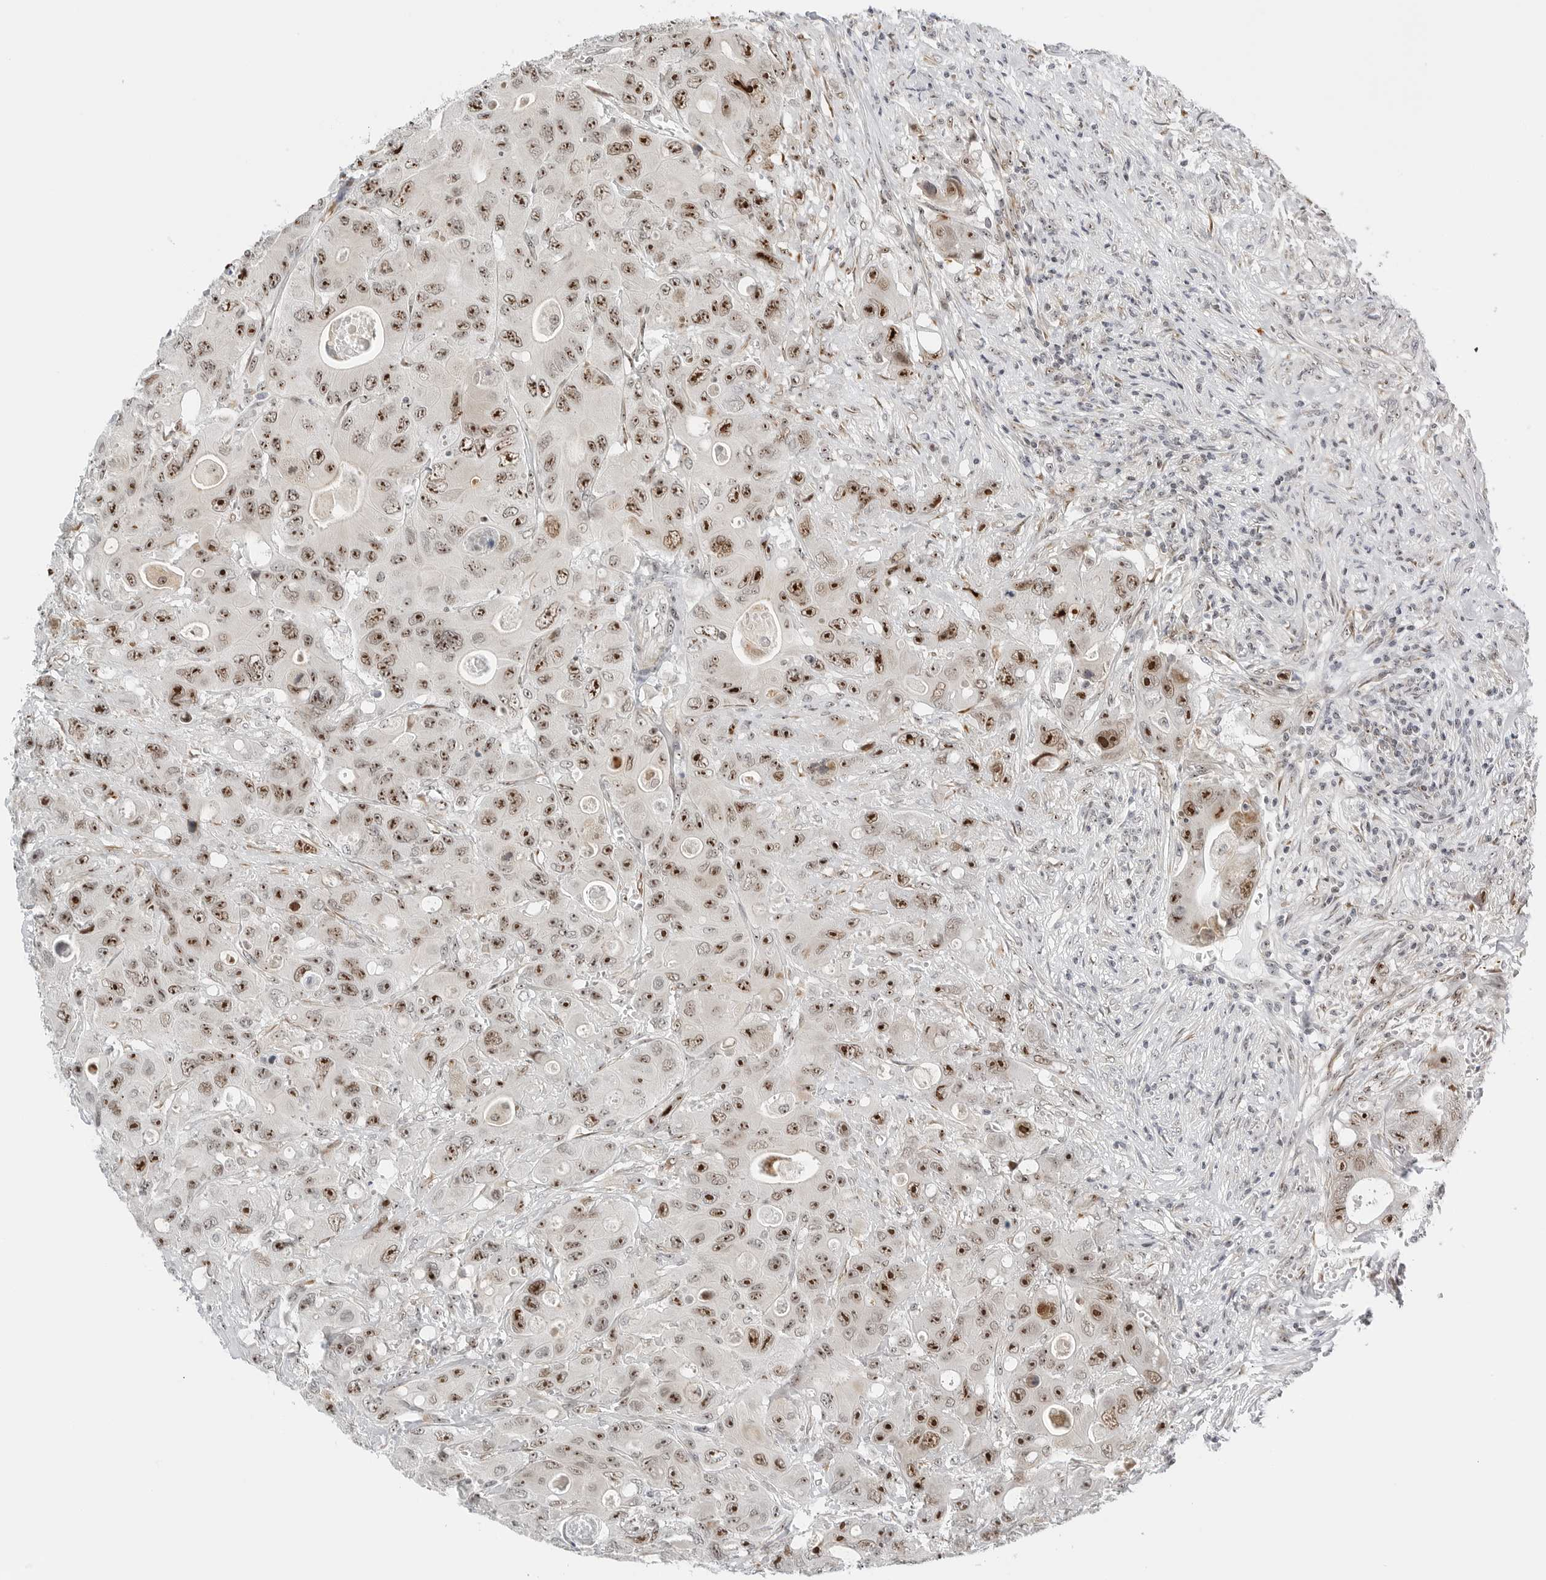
{"staining": {"intensity": "strong", "quantity": "25%-75%", "location": "nuclear"}, "tissue": "colorectal cancer", "cell_type": "Tumor cells", "image_type": "cancer", "snomed": [{"axis": "morphology", "description": "Adenocarcinoma, NOS"}, {"axis": "topography", "description": "Colon"}], "caption": "Strong nuclear protein positivity is seen in approximately 25%-75% of tumor cells in colorectal adenocarcinoma.", "gene": "RIMKLA", "patient": {"sex": "female", "age": 46}}